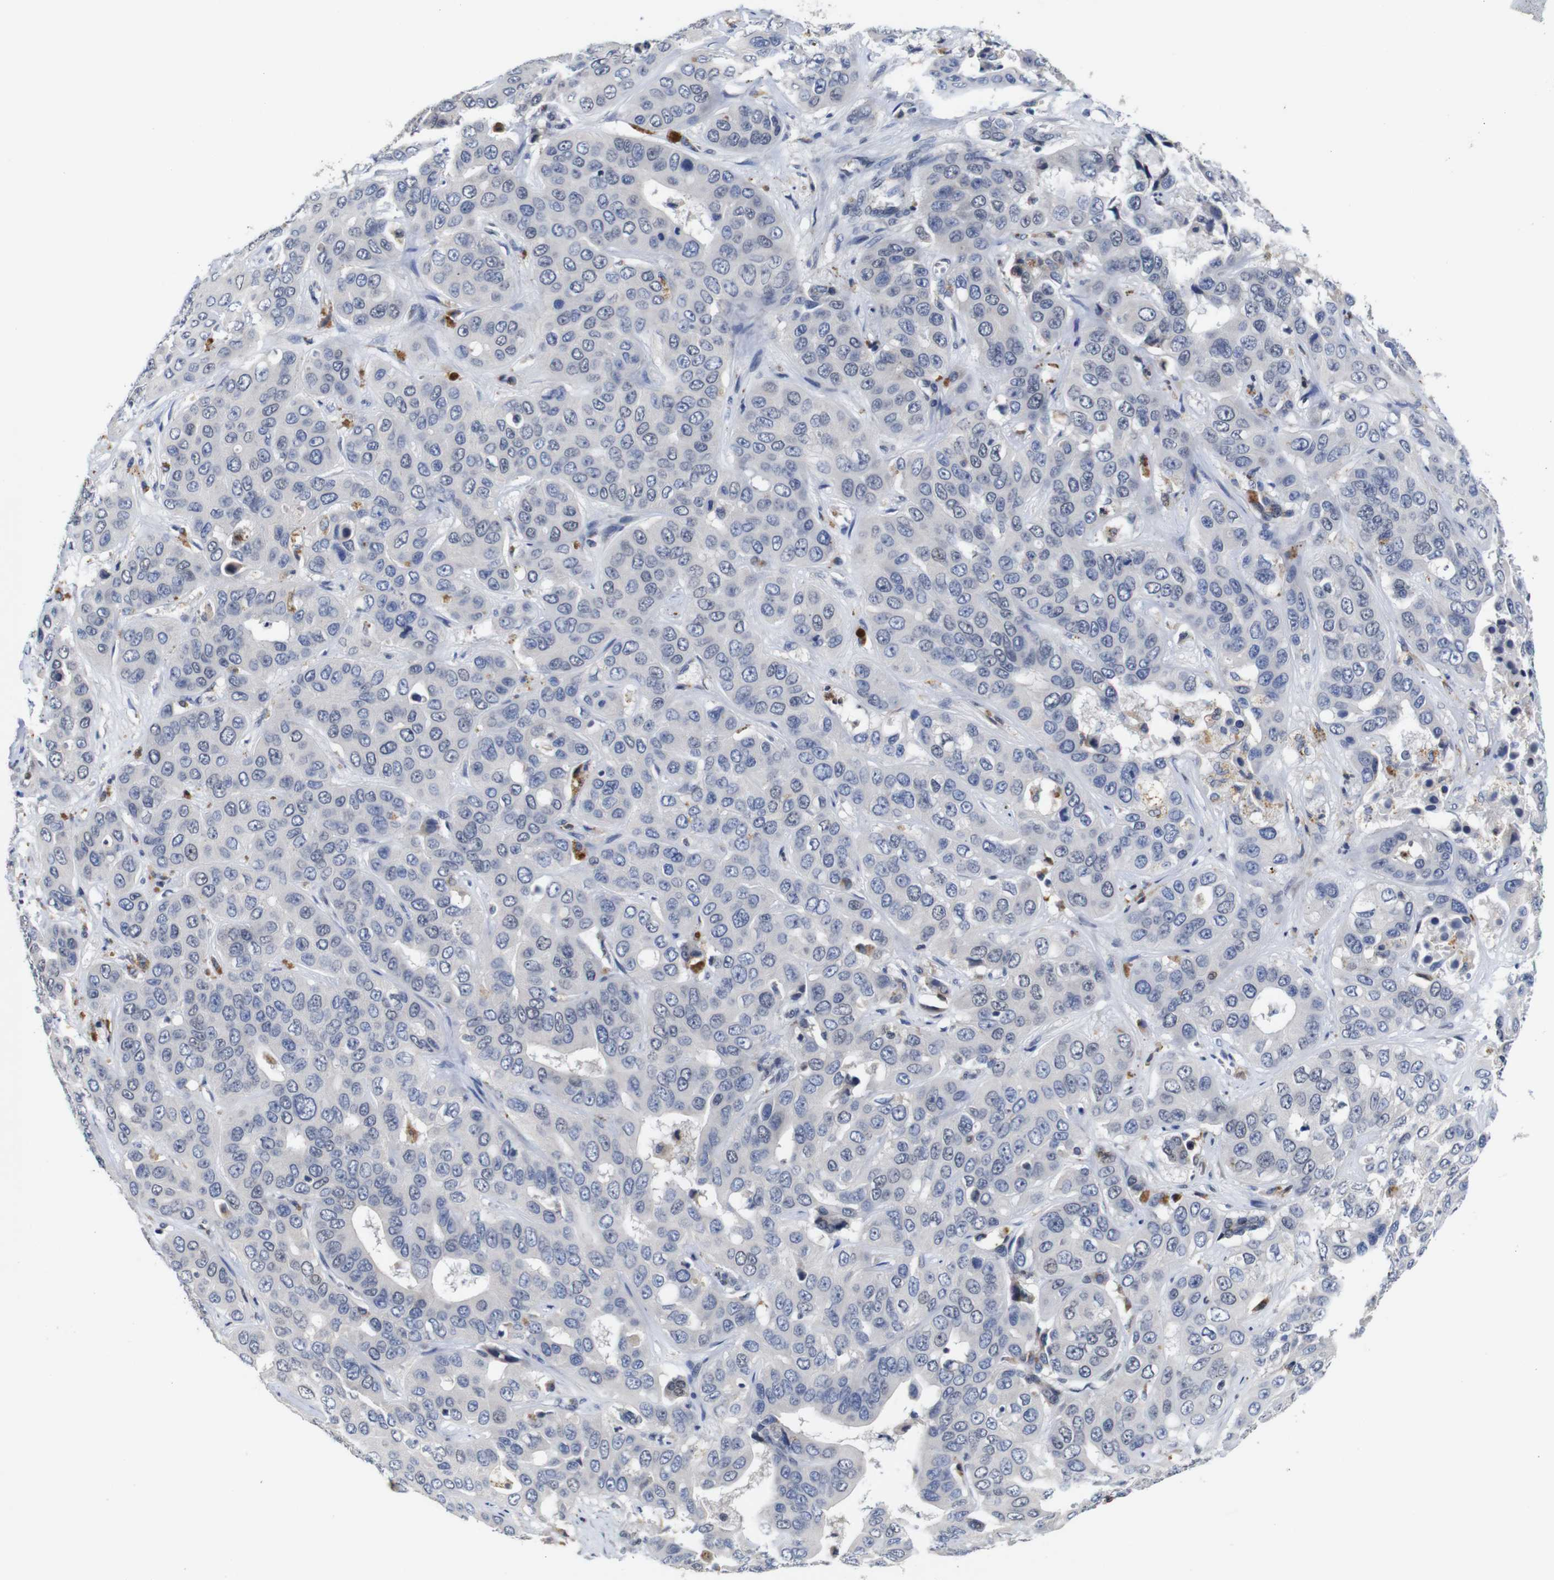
{"staining": {"intensity": "negative", "quantity": "none", "location": "none"}, "tissue": "liver cancer", "cell_type": "Tumor cells", "image_type": "cancer", "snomed": [{"axis": "morphology", "description": "Cholangiocarcinoma"}, {"axis": "topography", "description": "Liver"}], "caption": "An immunohistochemistry photomicrograph of liver cancer is shown. There is no staining in tumor cells of liver cancer. (Brightfield microscopy of DAB IHC at high magnification).", "gene": "NTRK3", "patient": {"sex": "female", "age": 52}}